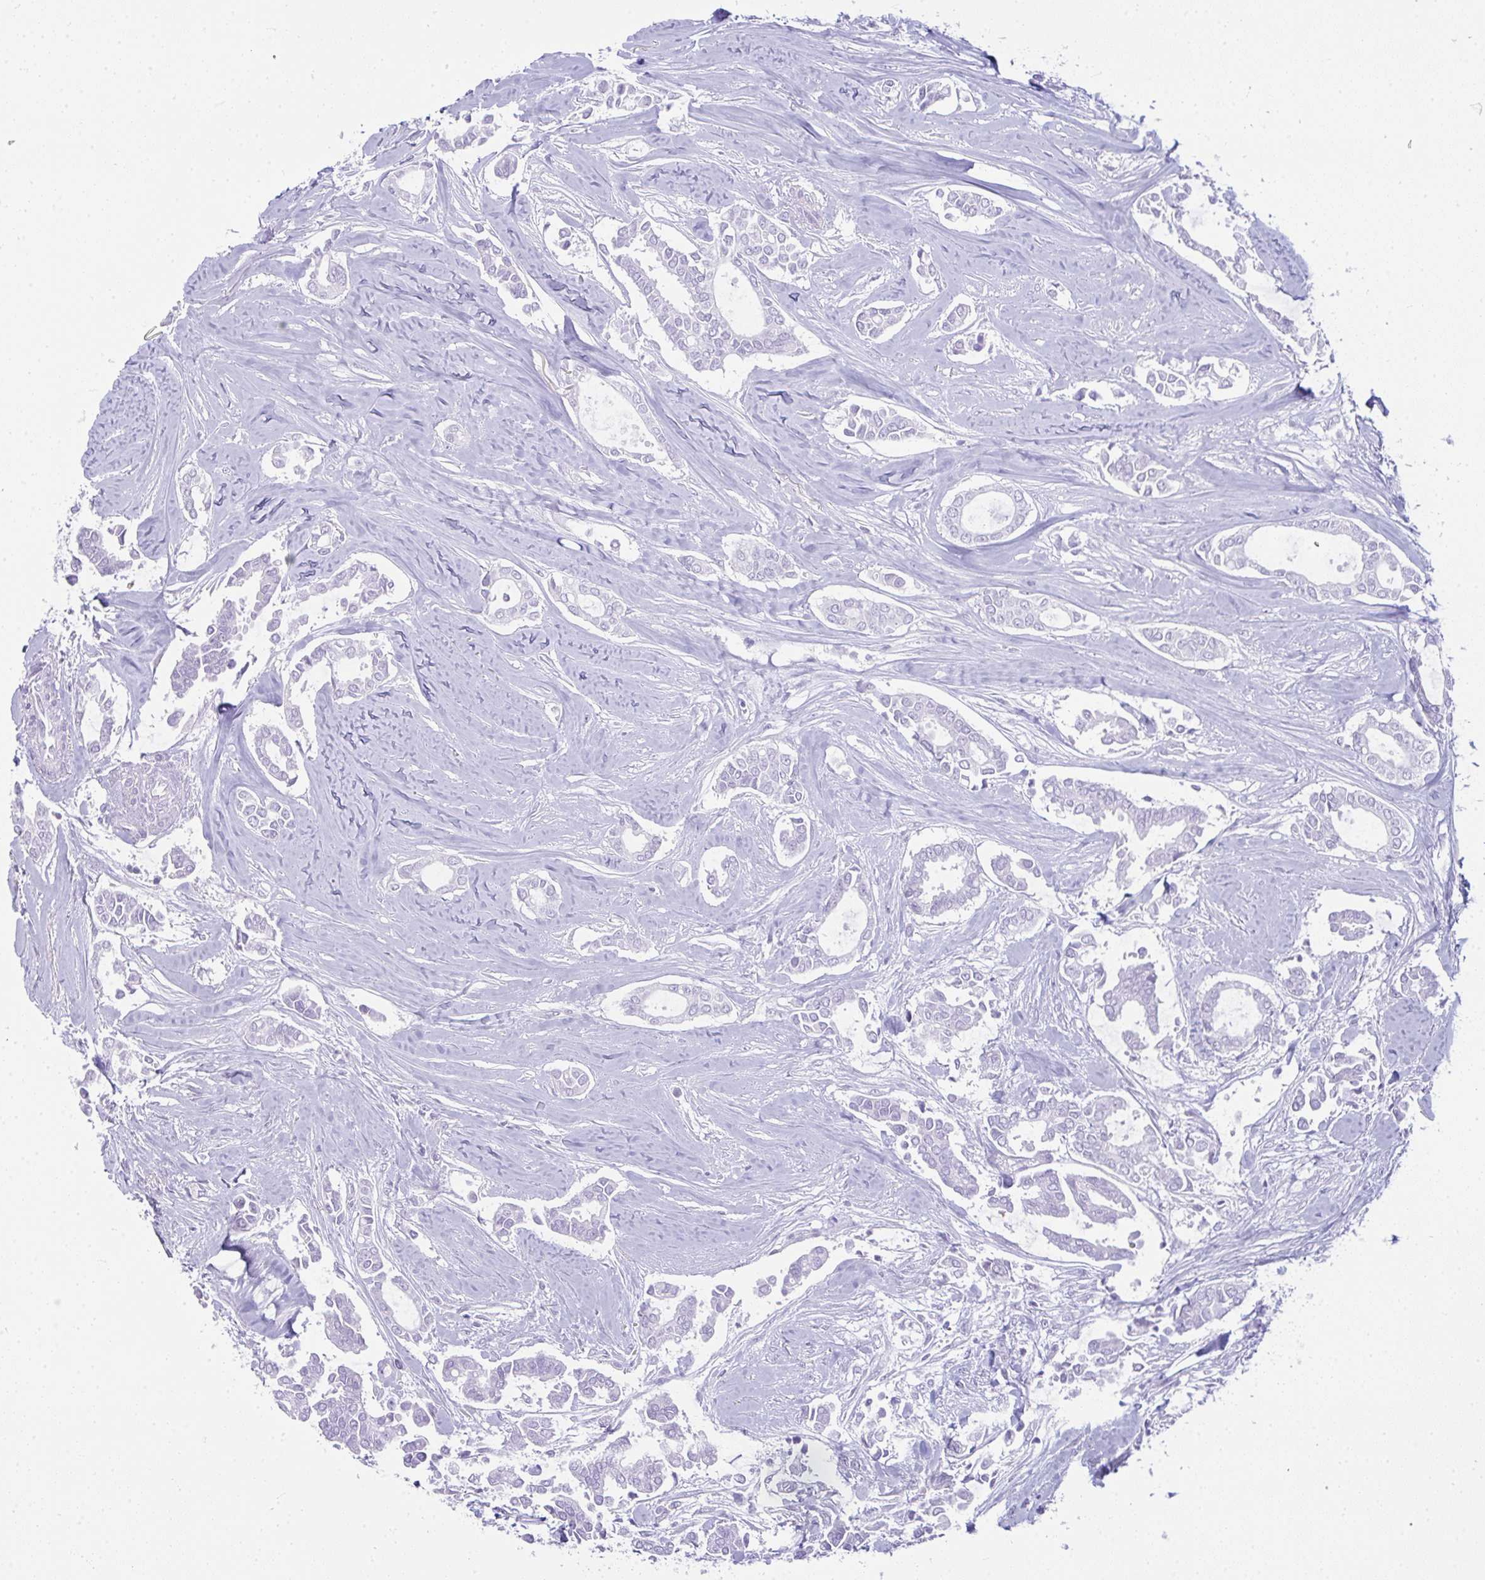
{"staining": {"intensity": "negative", "quantity": "none", "location": "none"}, "tissue": "breast cancer", "cell_type": "Tumor cells", "image_type": "cancer", "snomed": [{"axis": "morphology", "description": "Duct carcinoma"}, {"axis": "topography", "description": "Breast"}], "caption": "Breast invasive ductal carcinoma stained for a protein using IHC displays no staining tumor cells.", "gene": "RASL10A", "patient": {"sex": "female", "age": 84}}